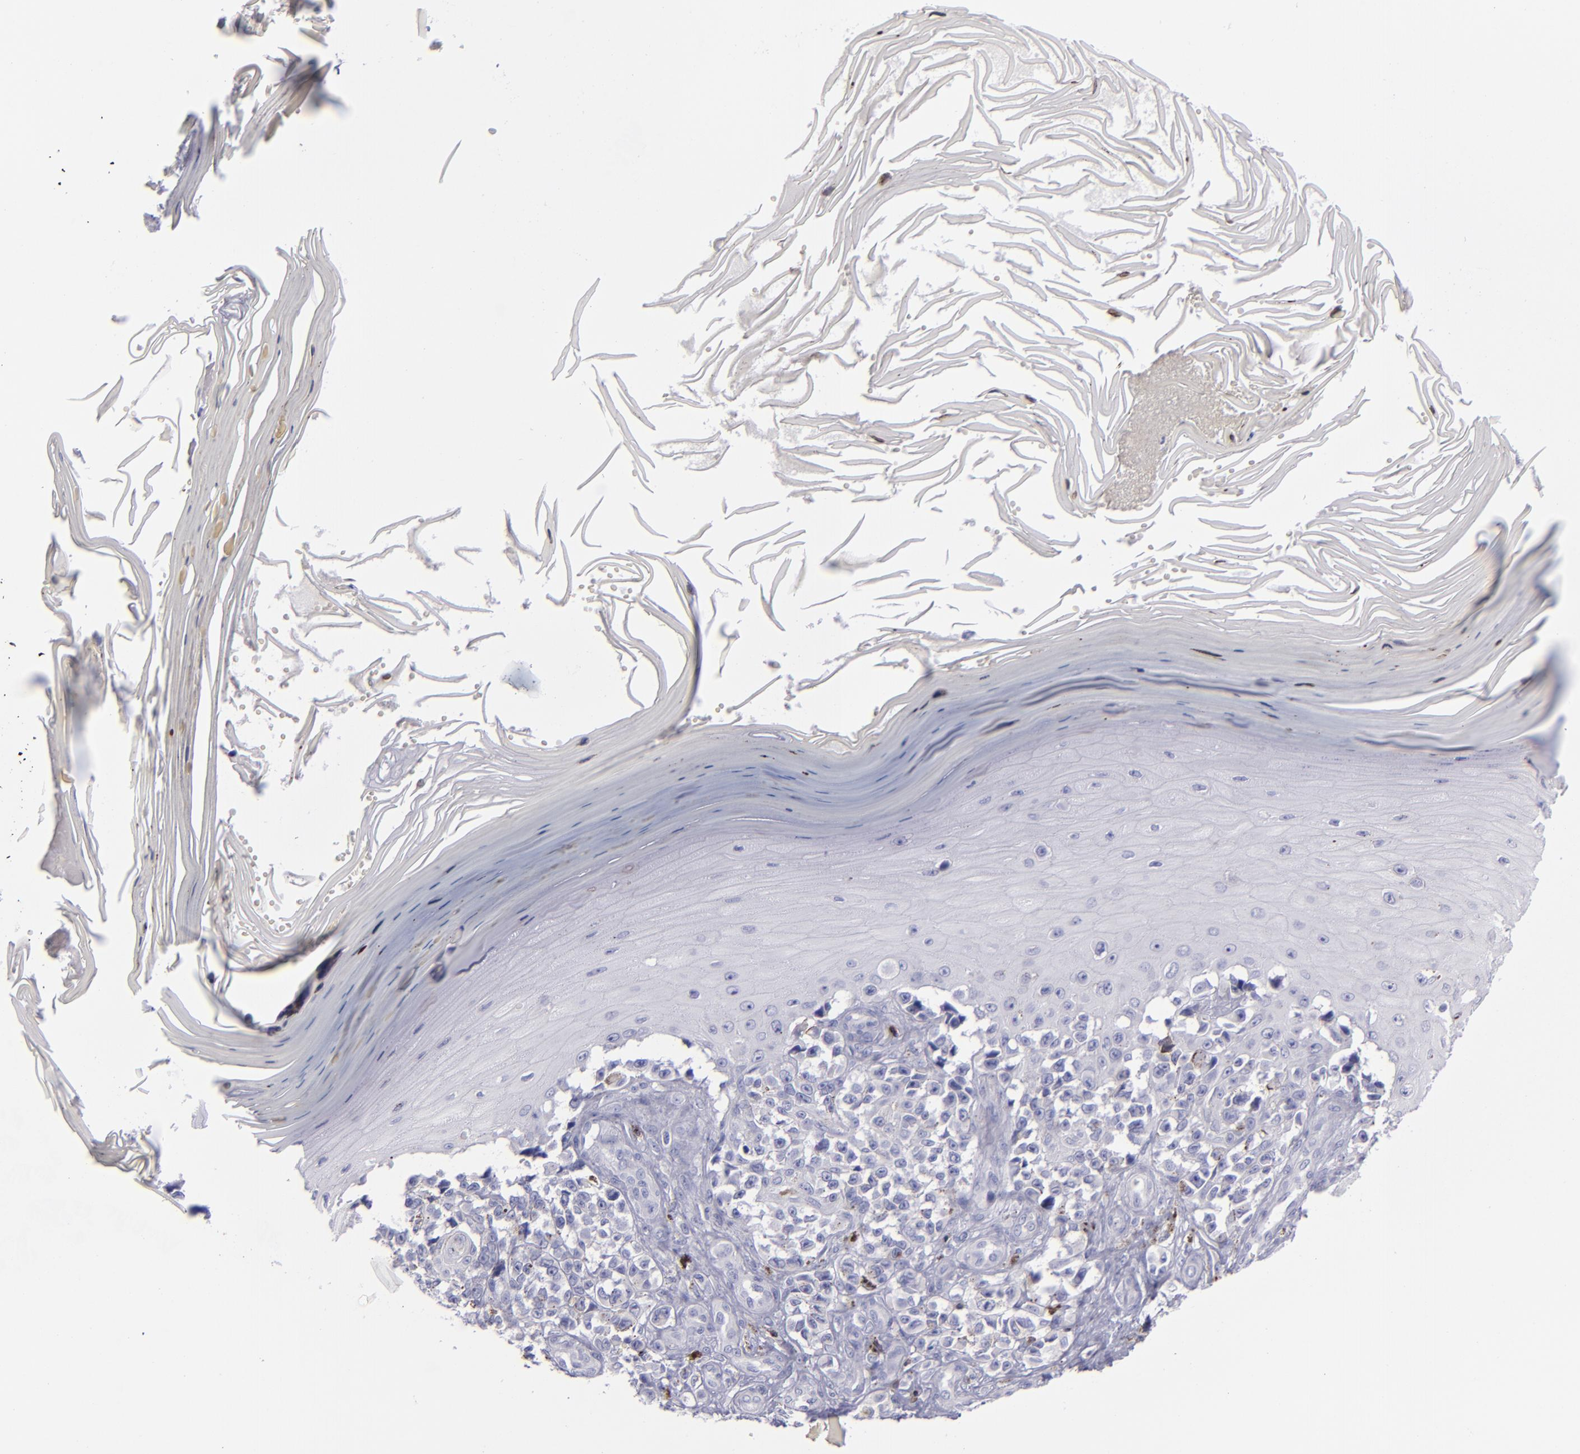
{"staining": {"intensity": "negative", "quantity": "none", "location": "none"}, "tissue": "melanoma", "cell_type": "Tumor cells", "image_type": "cancer", "snomed": [{"axis": "morphology", "description": "Malignant melanoma, NOS"}, {"axis": "topography", "description": "Skin"}], "caption": "This is an immunohistochemistry image of human malignant melanoma. There is no staining in tumor cells.", "gene": "CD2", "patient": {"sex": "female", "age": 82}}